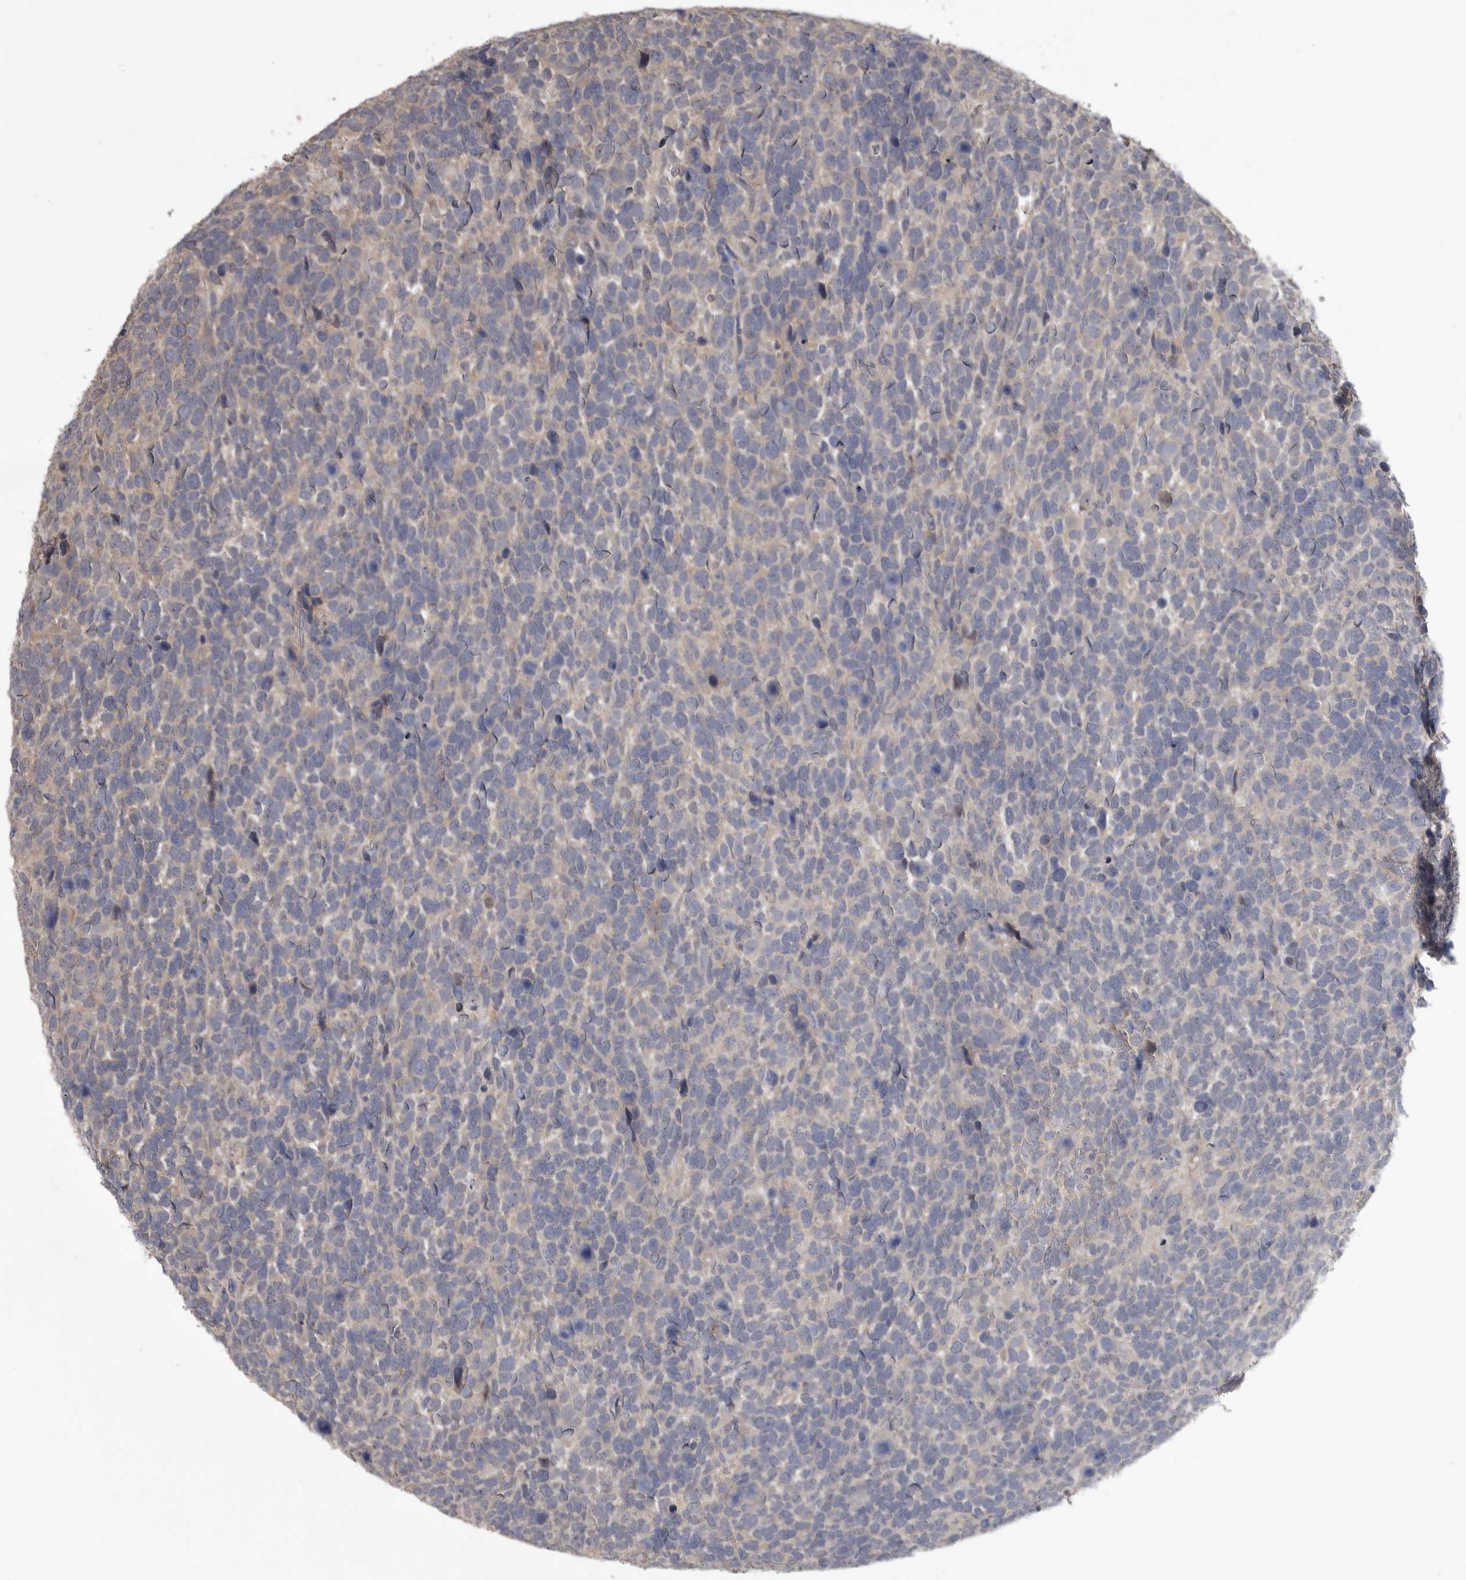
{"staining": {"intensity": "negative", "quantity": "none", "location": "none"}, "tissue": "urothelial cancer", "cell_type": "Tumor cells", "image_type": "cancer", "snomed": [{"axis": "morphology", "description": "Urothelial carcinoma, High grade"}, {"axis": "topography", "description": "Urinary bladder"}], "caption": "IHC image of high-grade urothelial carcinoma stained for a protein (brown), which shows no expression in tumor cells.", "gene": "ZNF114", "patient": {"sex": "female", "age": 82}}